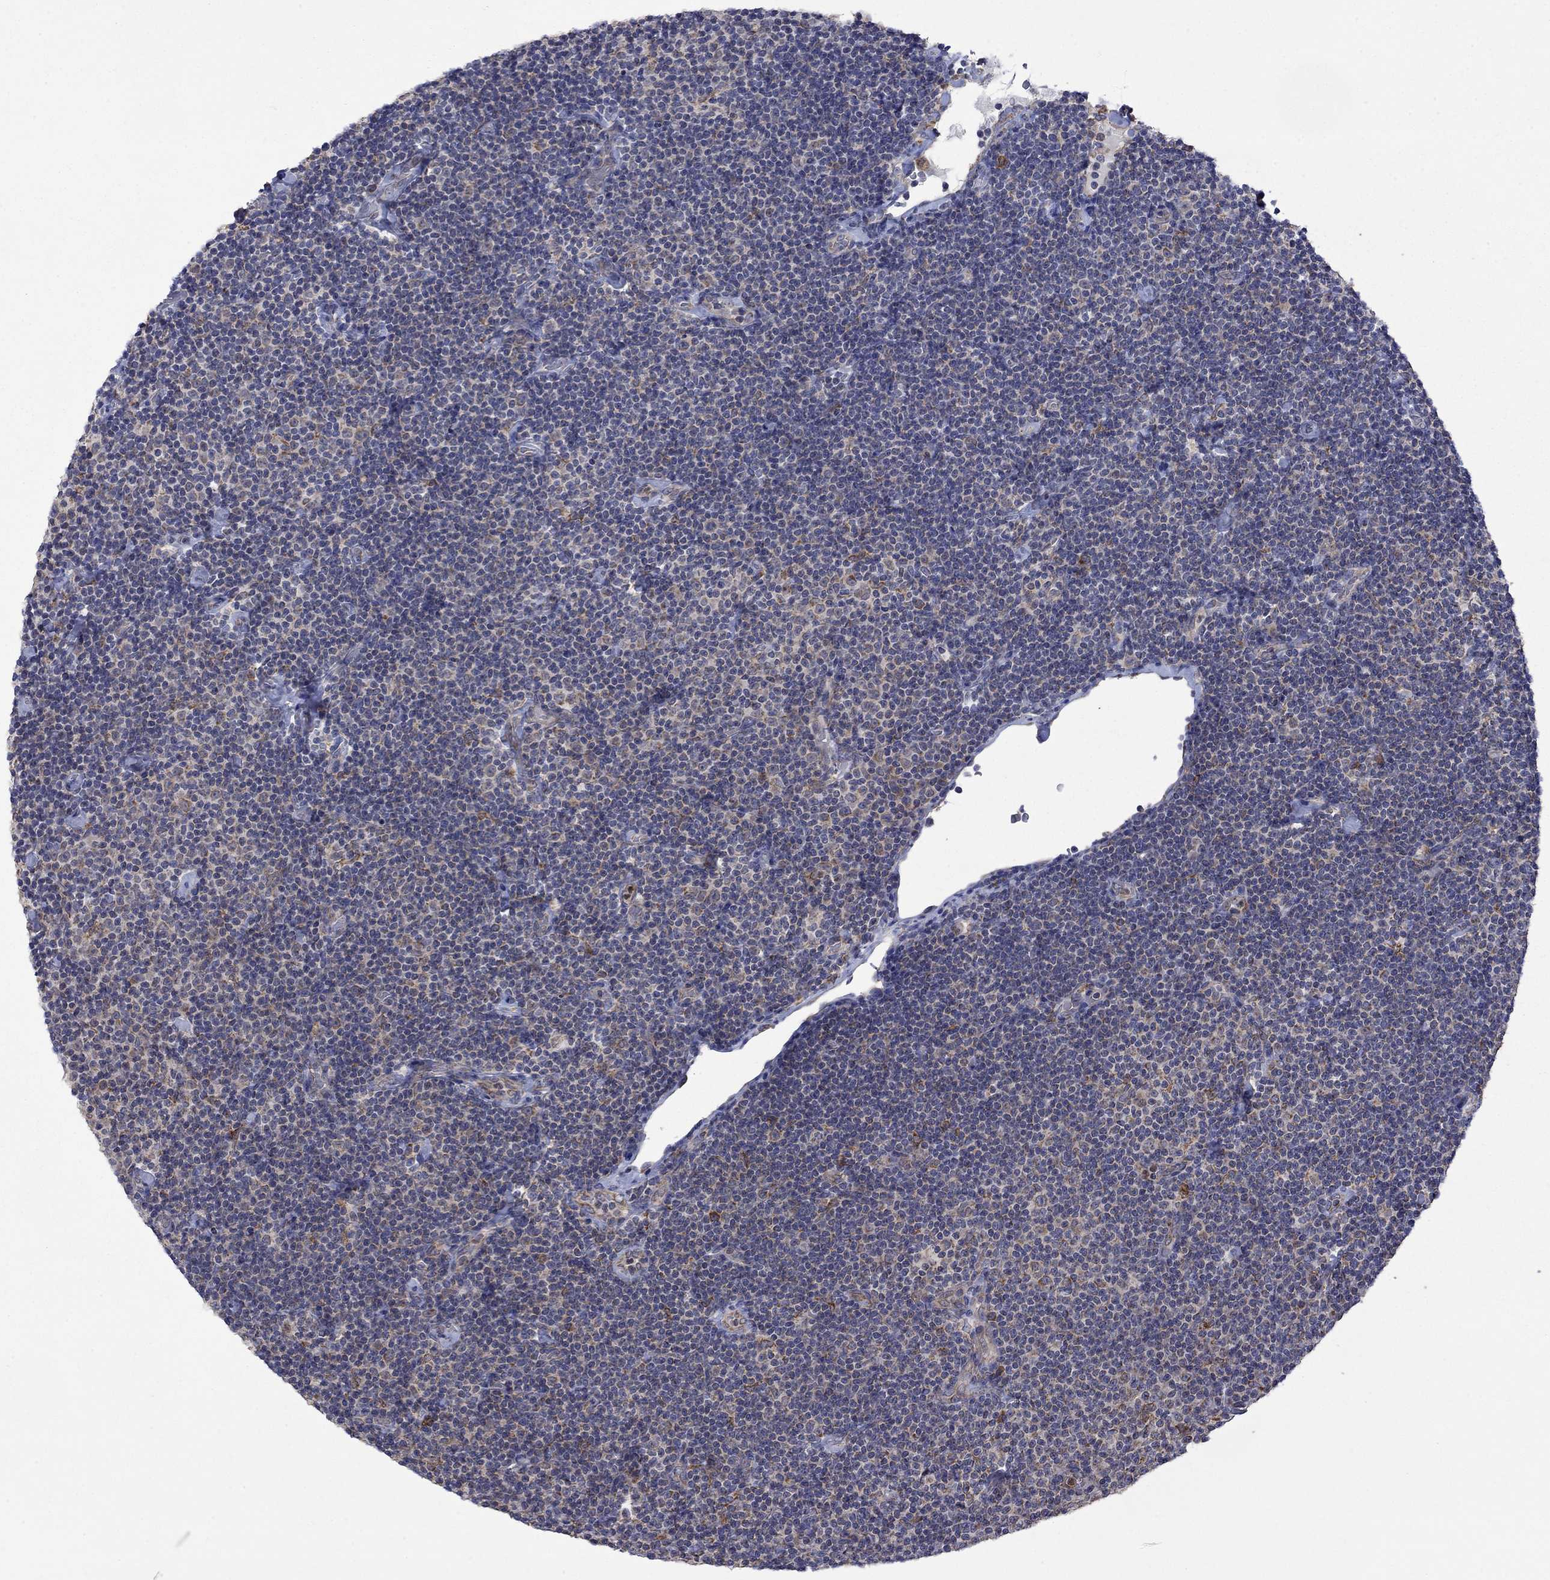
{"staining": {"intensity": "weak", "quantity": "<25%", "location": "cytoplasmic/membranous"}, "tissue": "lymphoma", "cell_type": "Tumor cells", "image_type": "cancer", "snomed": [{"axis": "morphology", "description": "Malignant lymphoma, non-Hodgkin's type, Low grade"}, {"axis": "topography", "description": "Lymph node"}], "caption": "Human malignant lymphoma, non-Hodgkin's type (low-grade) stained for a protein using IHC displays no positivity in tumor cells.", "gene": "FURIN", "patient": {"sex": "male", "age": 81}}